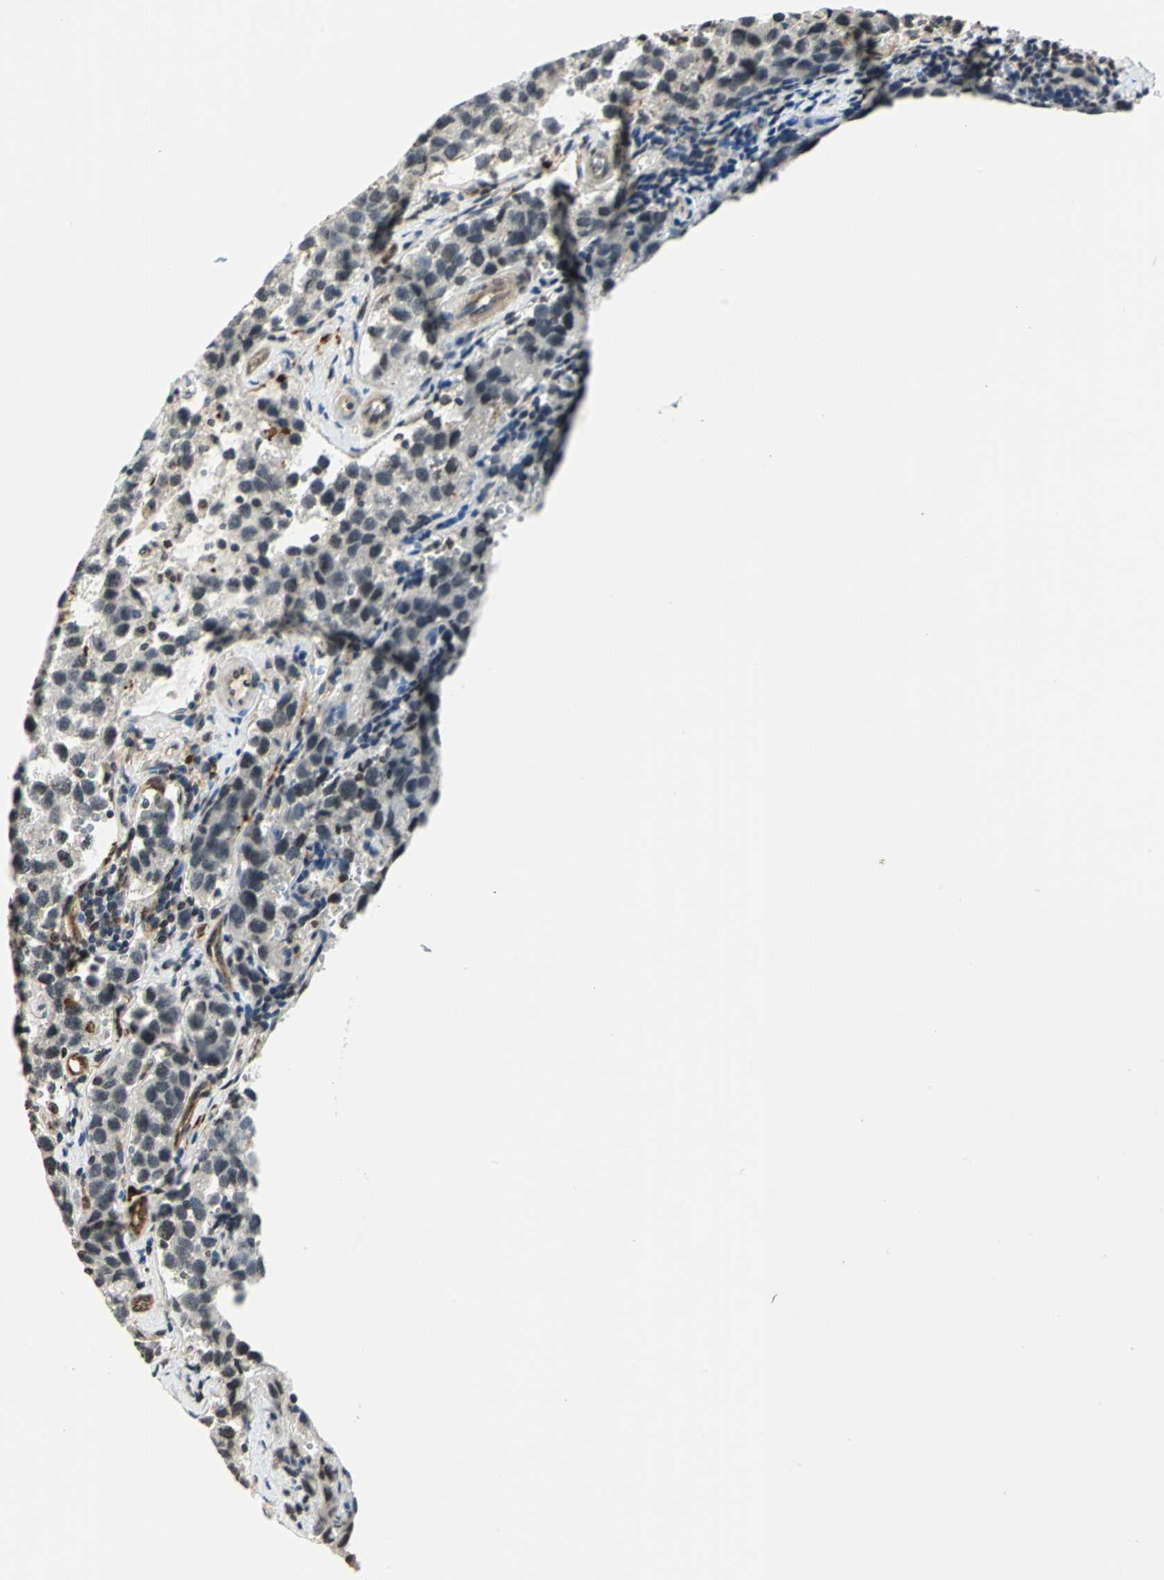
{"staining": {"intensity": "weak", "quantity": "25%-75%", "location": "cytoplasmic/membranous,nuclear"}, "tissue": "testis cancer", "cell_type": "Tumor cells", "image_type": "cancer", "snomed": [{"axis": "morphology", "description": "Seminoma, NOS"}, {"axis": "topography", "description": "Testis"}], "caption": "There is low levels of weak cytoplasmic/membranous and nuclear staining in tumor cells of testis cancer (seminoma), as demonstrated by immunohistochemical staining (brown color).", "gene": "LGALS3", "patient": {"sex": "male", "age": 39}}